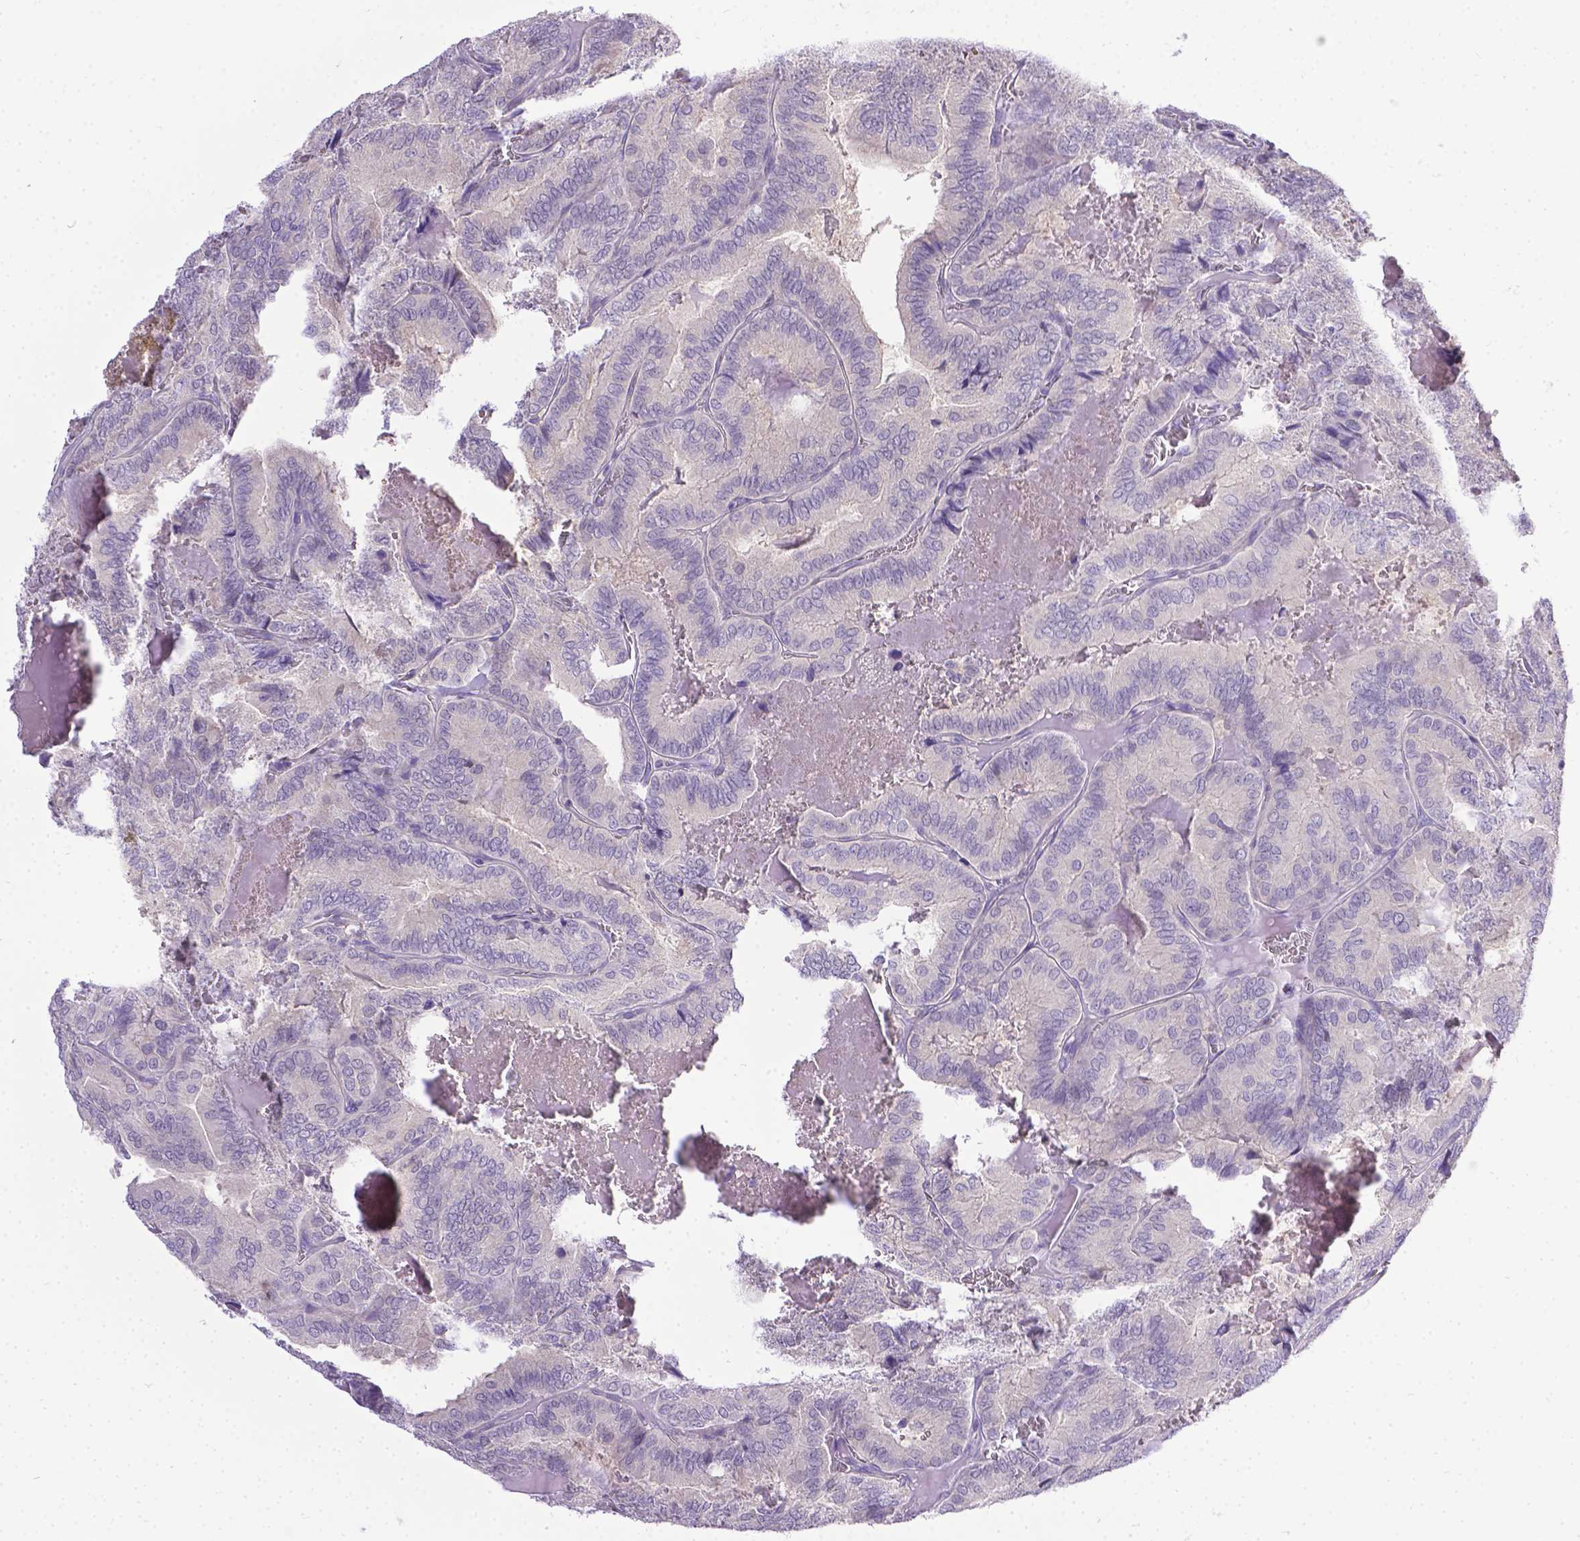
{"staining": {"intensity": "negative", "quantity": "none", "location": "none"}, "tissue": "thyroid cancer", "cell_type": "Tumor cells", "image_type": "cancer", "snomed": [{"axis": "morphology", "description": "Papillary adenocarcinoma, NOS"}, {"axis": "topography", "description": "Thyroid gland"}], "caption": "This is an immunohistochemistry image of papillary adenocarcinoma (thyroid). There is no positivity in tumor cells.", "gene": "TTLL6", "patient": {"sex": "female", "age": 75}}